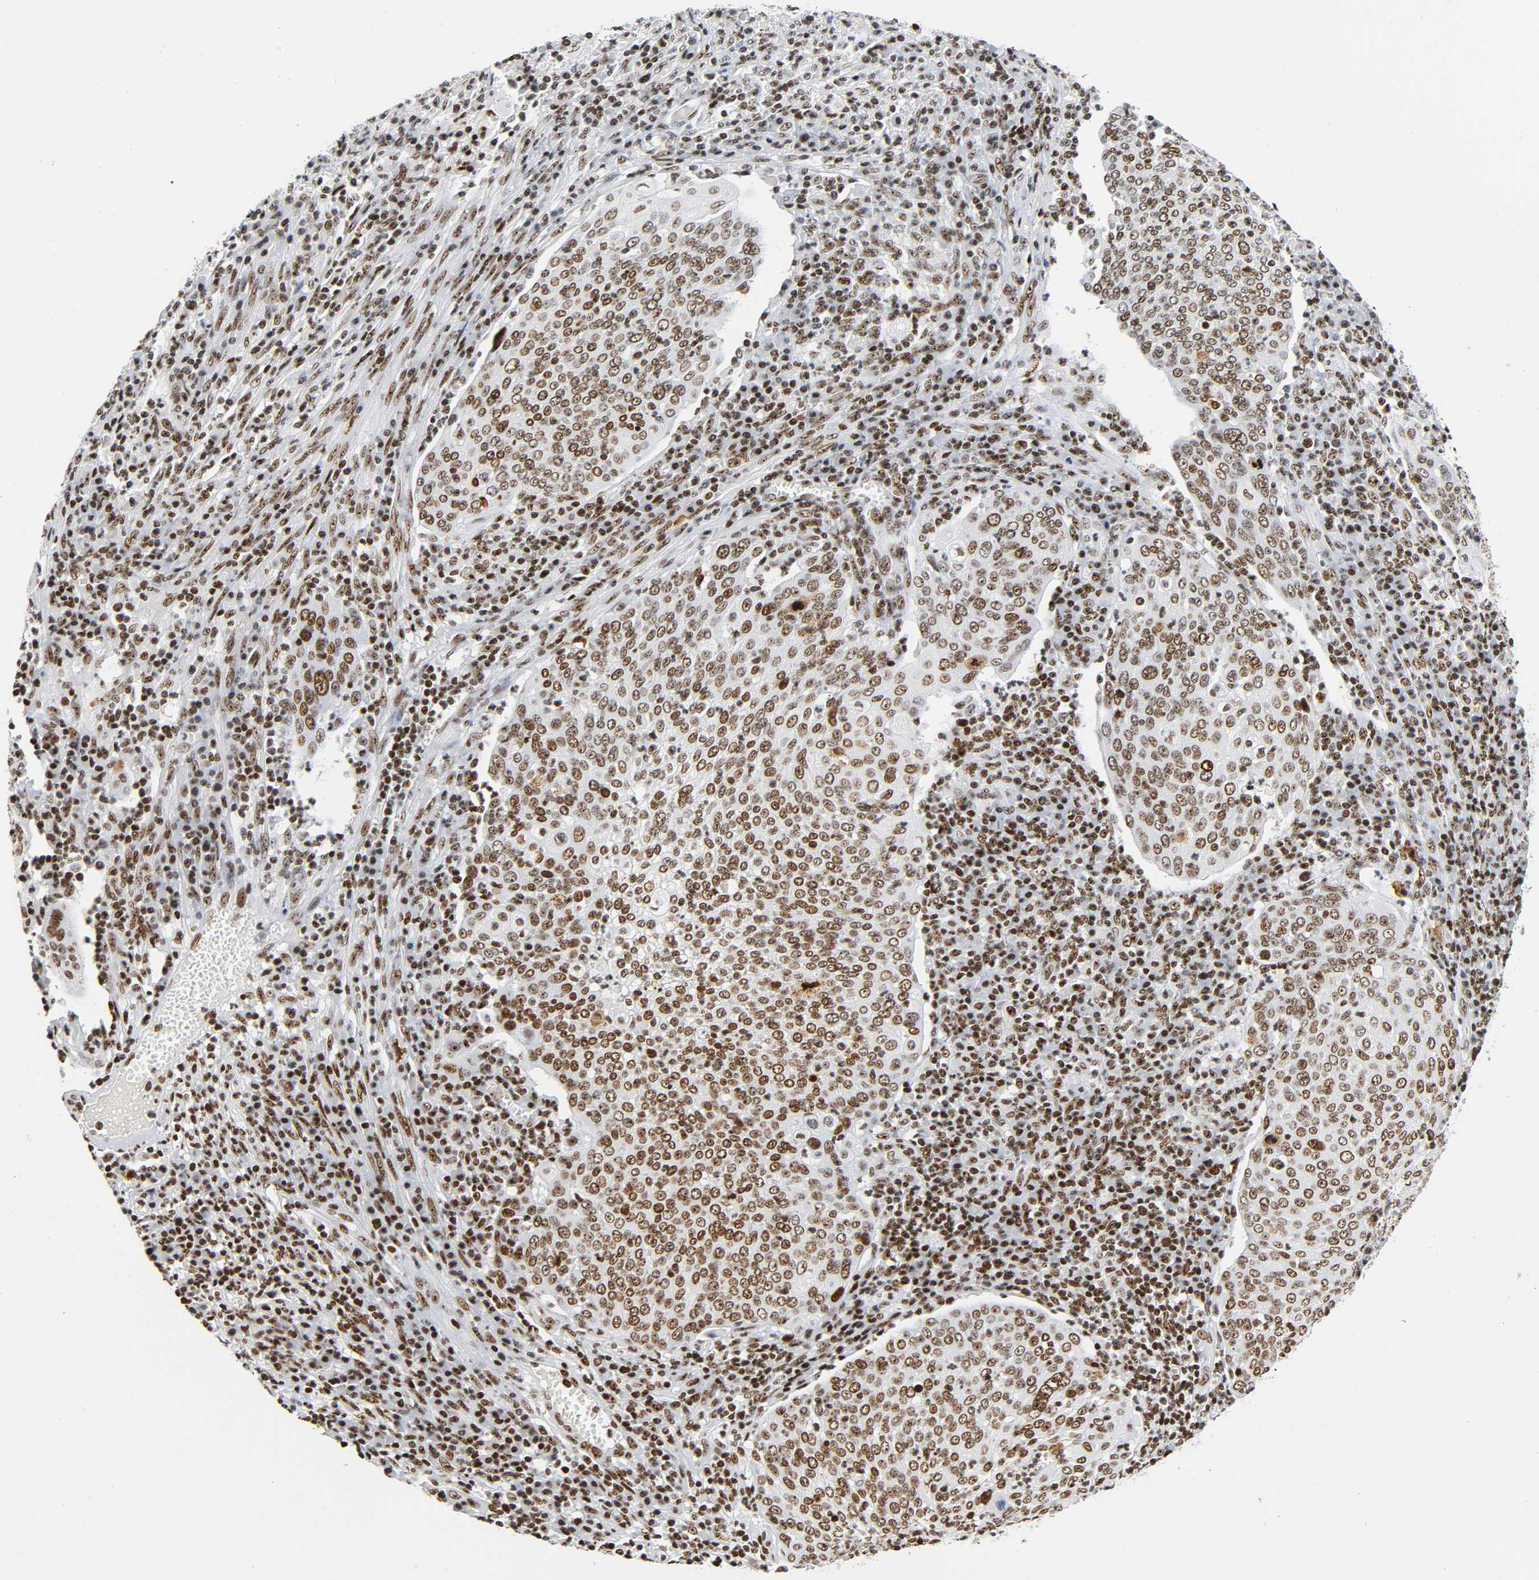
{"staining": {"intensity": "strong", "quantity": ">75%", "location": "nuclear"}, "tissue": "cervical cancer", "cell_type": "Tumor cells", "image_type": "cancer", "snomed": [{"axis": "morphology", "description": "Squamous cell carcinoma, NOS"}, {"axis": "topography", "description": "Cervix"}], "caption": "This is a histology image of IHC staining of cervical squamous cell carcinoma, which shows strong positivity in the nuclear of tumor cells.", "gene": "UBTF", "patient": {"sex": "female", "age": 40}}